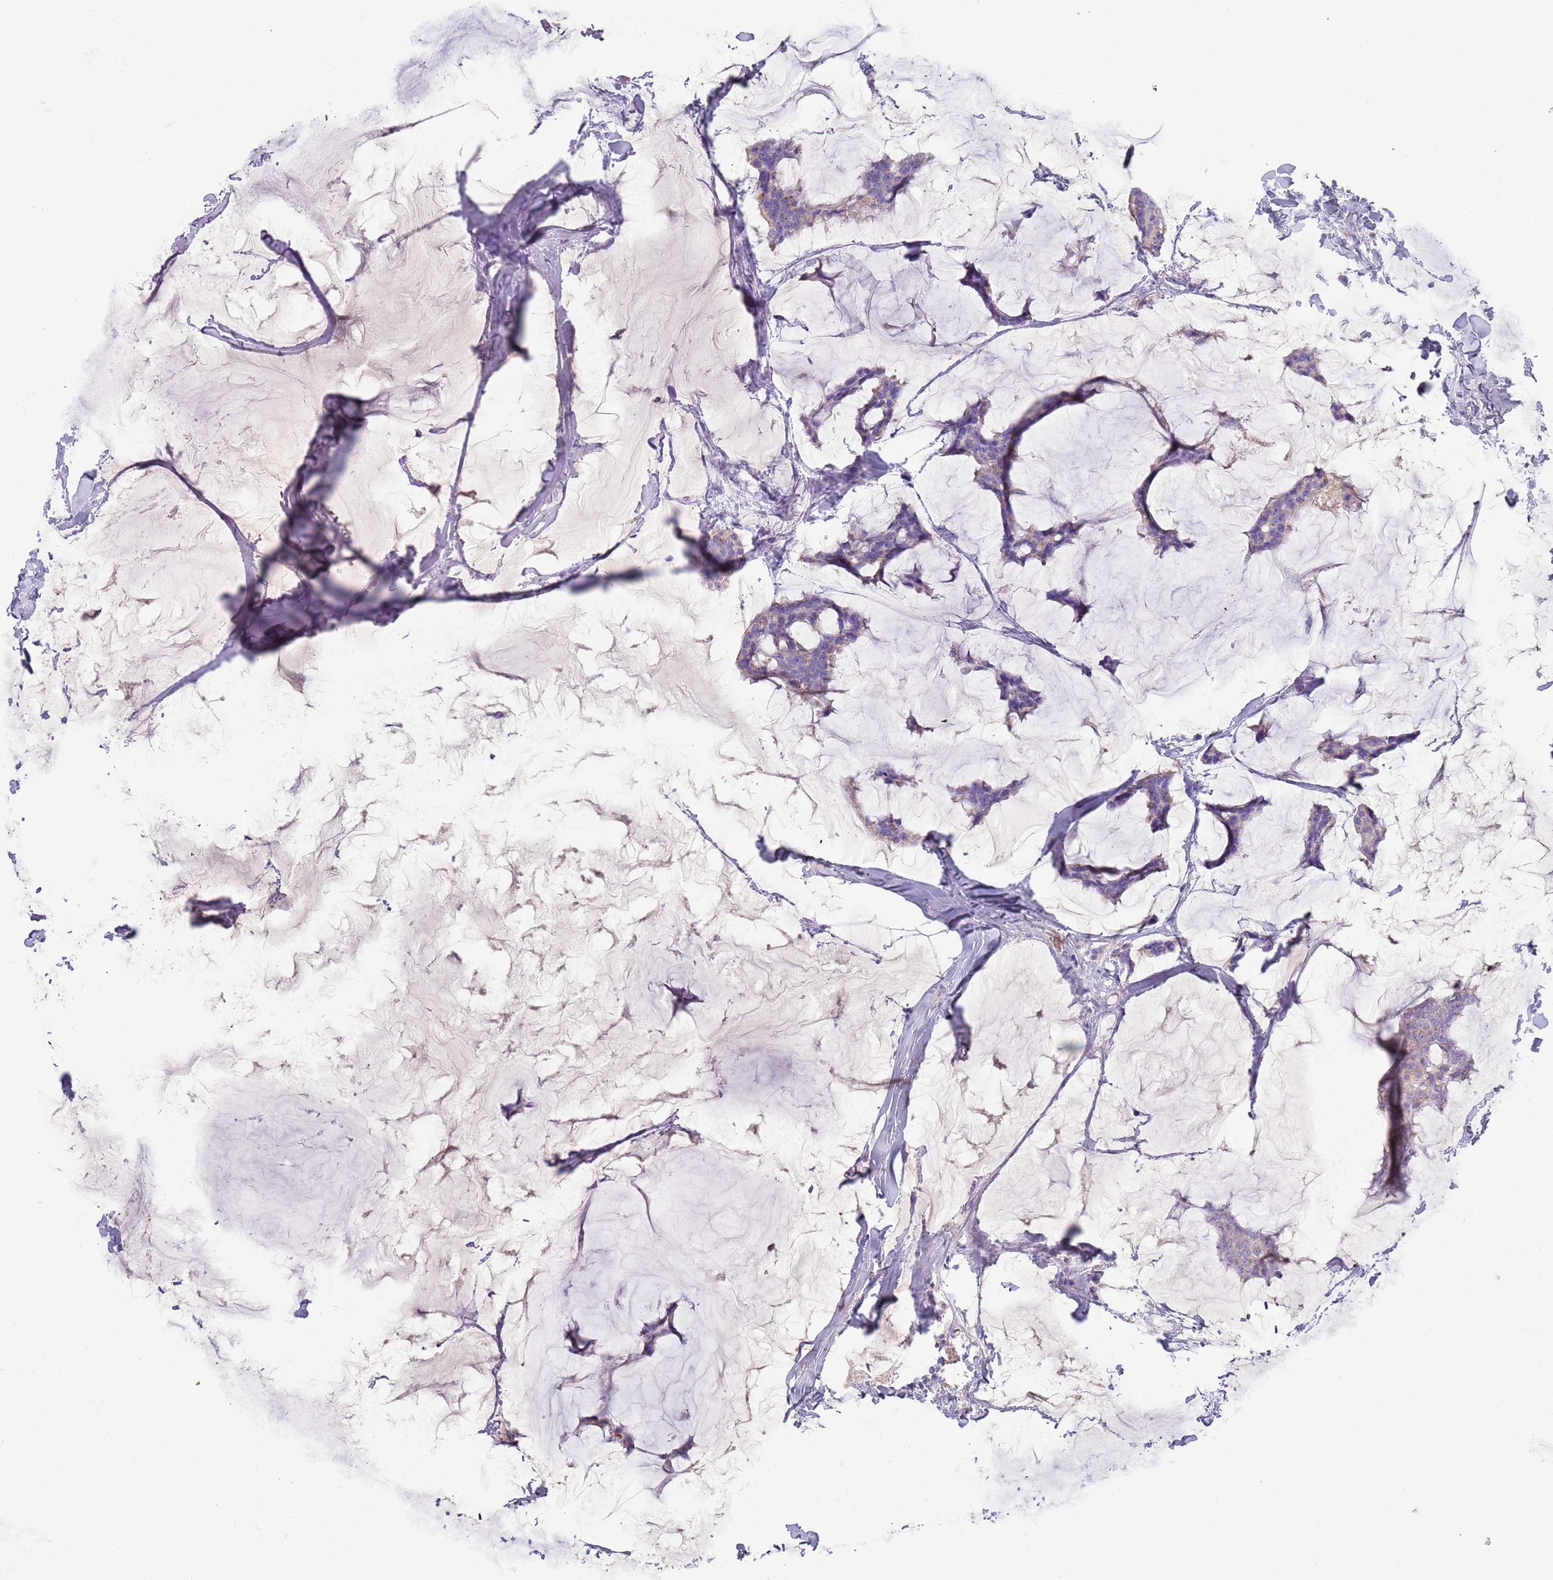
{"staining": {"intensity": "negative", "quantity": "none", "location": "none"}, "tissue": "breast cancer", "cell_type": "Tumor cells", "image_type": "cancer", "snomed": [{"axis": "morphology", "description": "Duct carcinoma"}, {"axis": "topography", "description": "Breast"}], "caption": "The immunohistochemistry (IHC) micrograph has no significant expression in tumor cells of infiltrating ductal carcinoma (breast) tissue. (DAB (3,3'-diaminobenzidine) immunohistochemistry (IHC) with hematoxylin counter stain).", "gene": "TMEM251", "patient": {"sex": "female", "age": 93}}